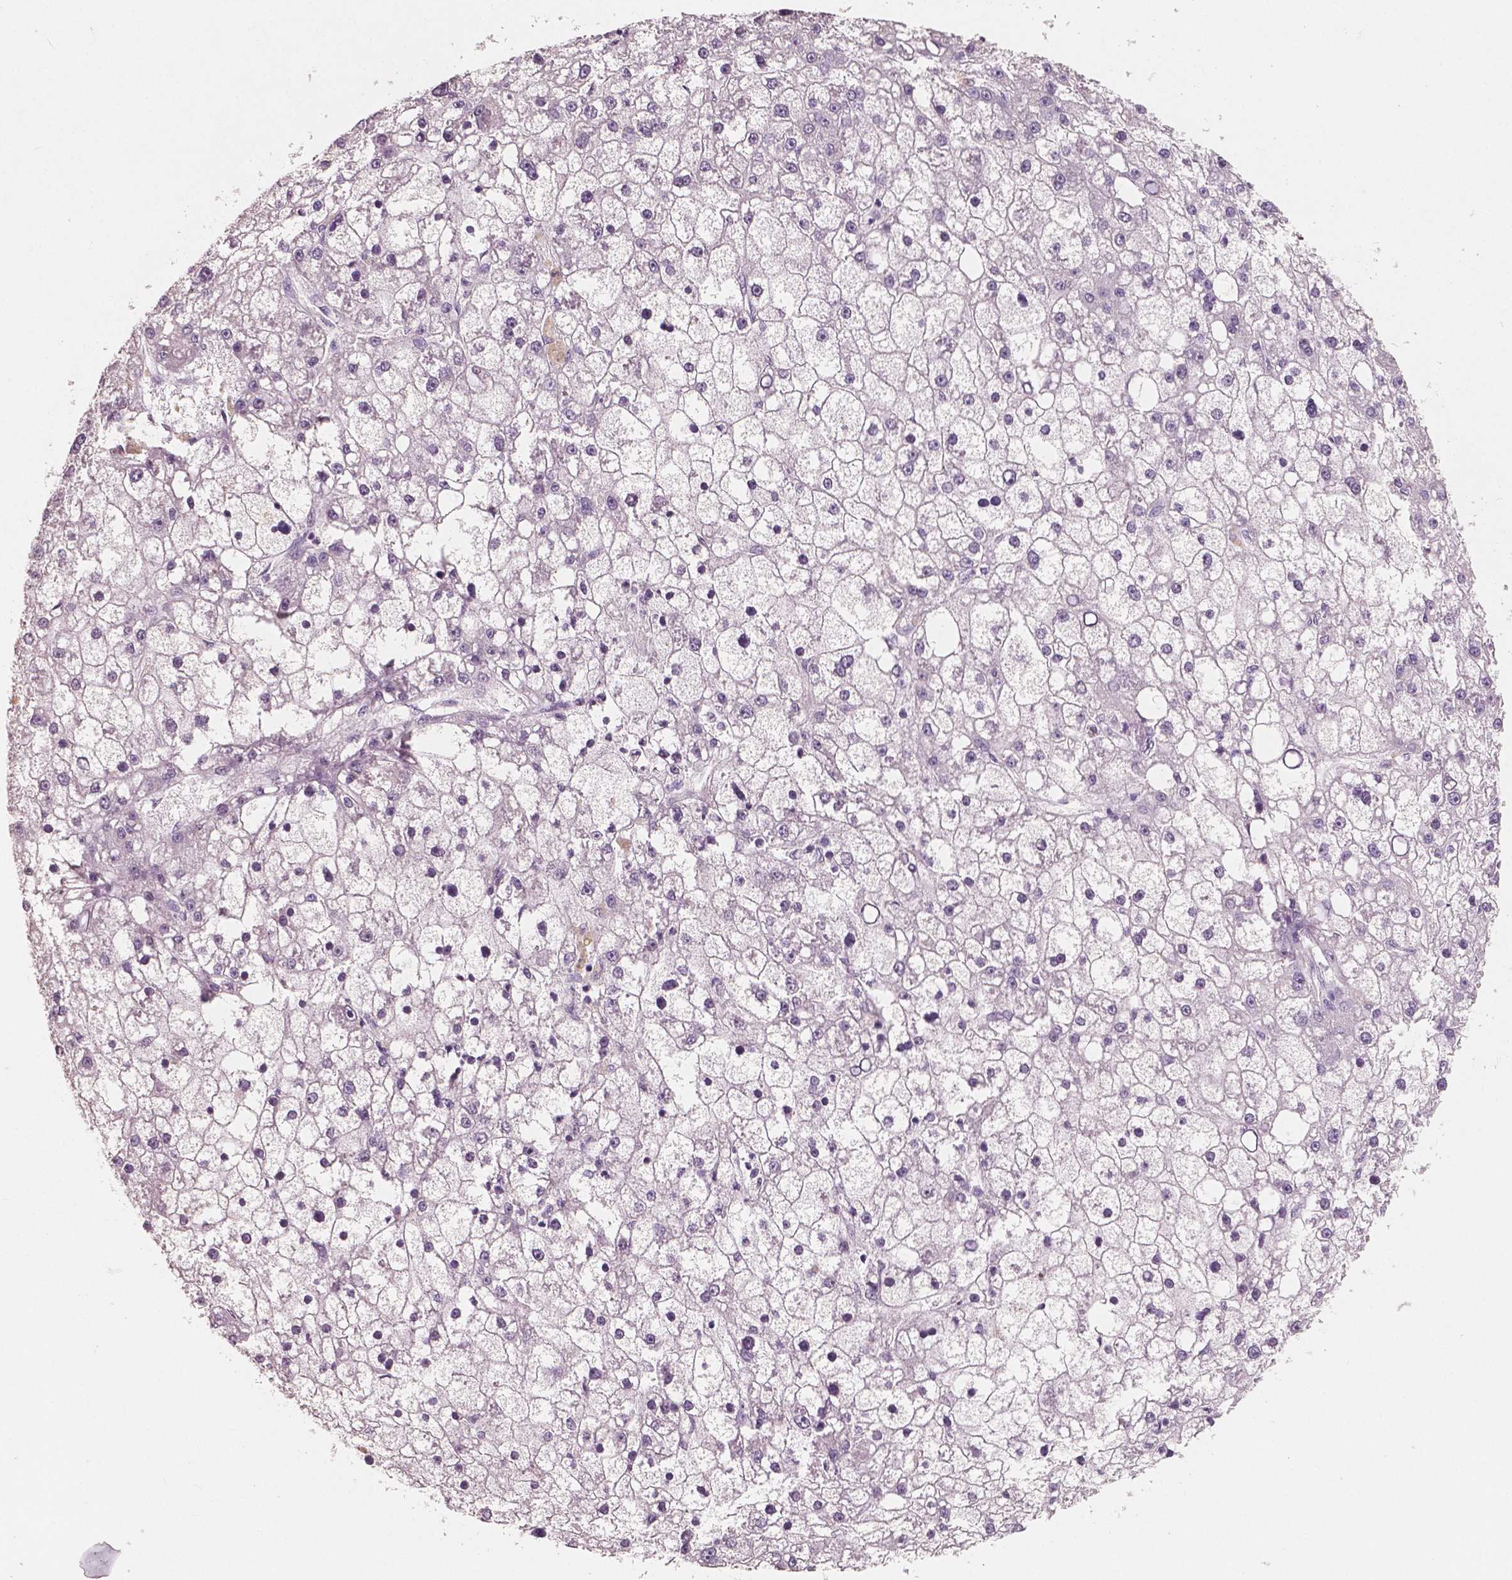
{"staining": {"intensity": "negative", "quantity": "none", "location": "none"}, "tissue": "liver cancer", "cell_type": "Tumor cells", "image_type": "cancer", "snomed": [{"axis": "morphology", "description": "Carcinoma, Hepatocellular, NOS"}, {"axis": "topography", "description": "Liver"}], "caption": "Immunohistochemical staining of human hepatocellular carcinoma (liver) exhibits no significant expression in tumor cells.", "gene": "NECAB1", "patient": {"sex": "male", "age": 67}}